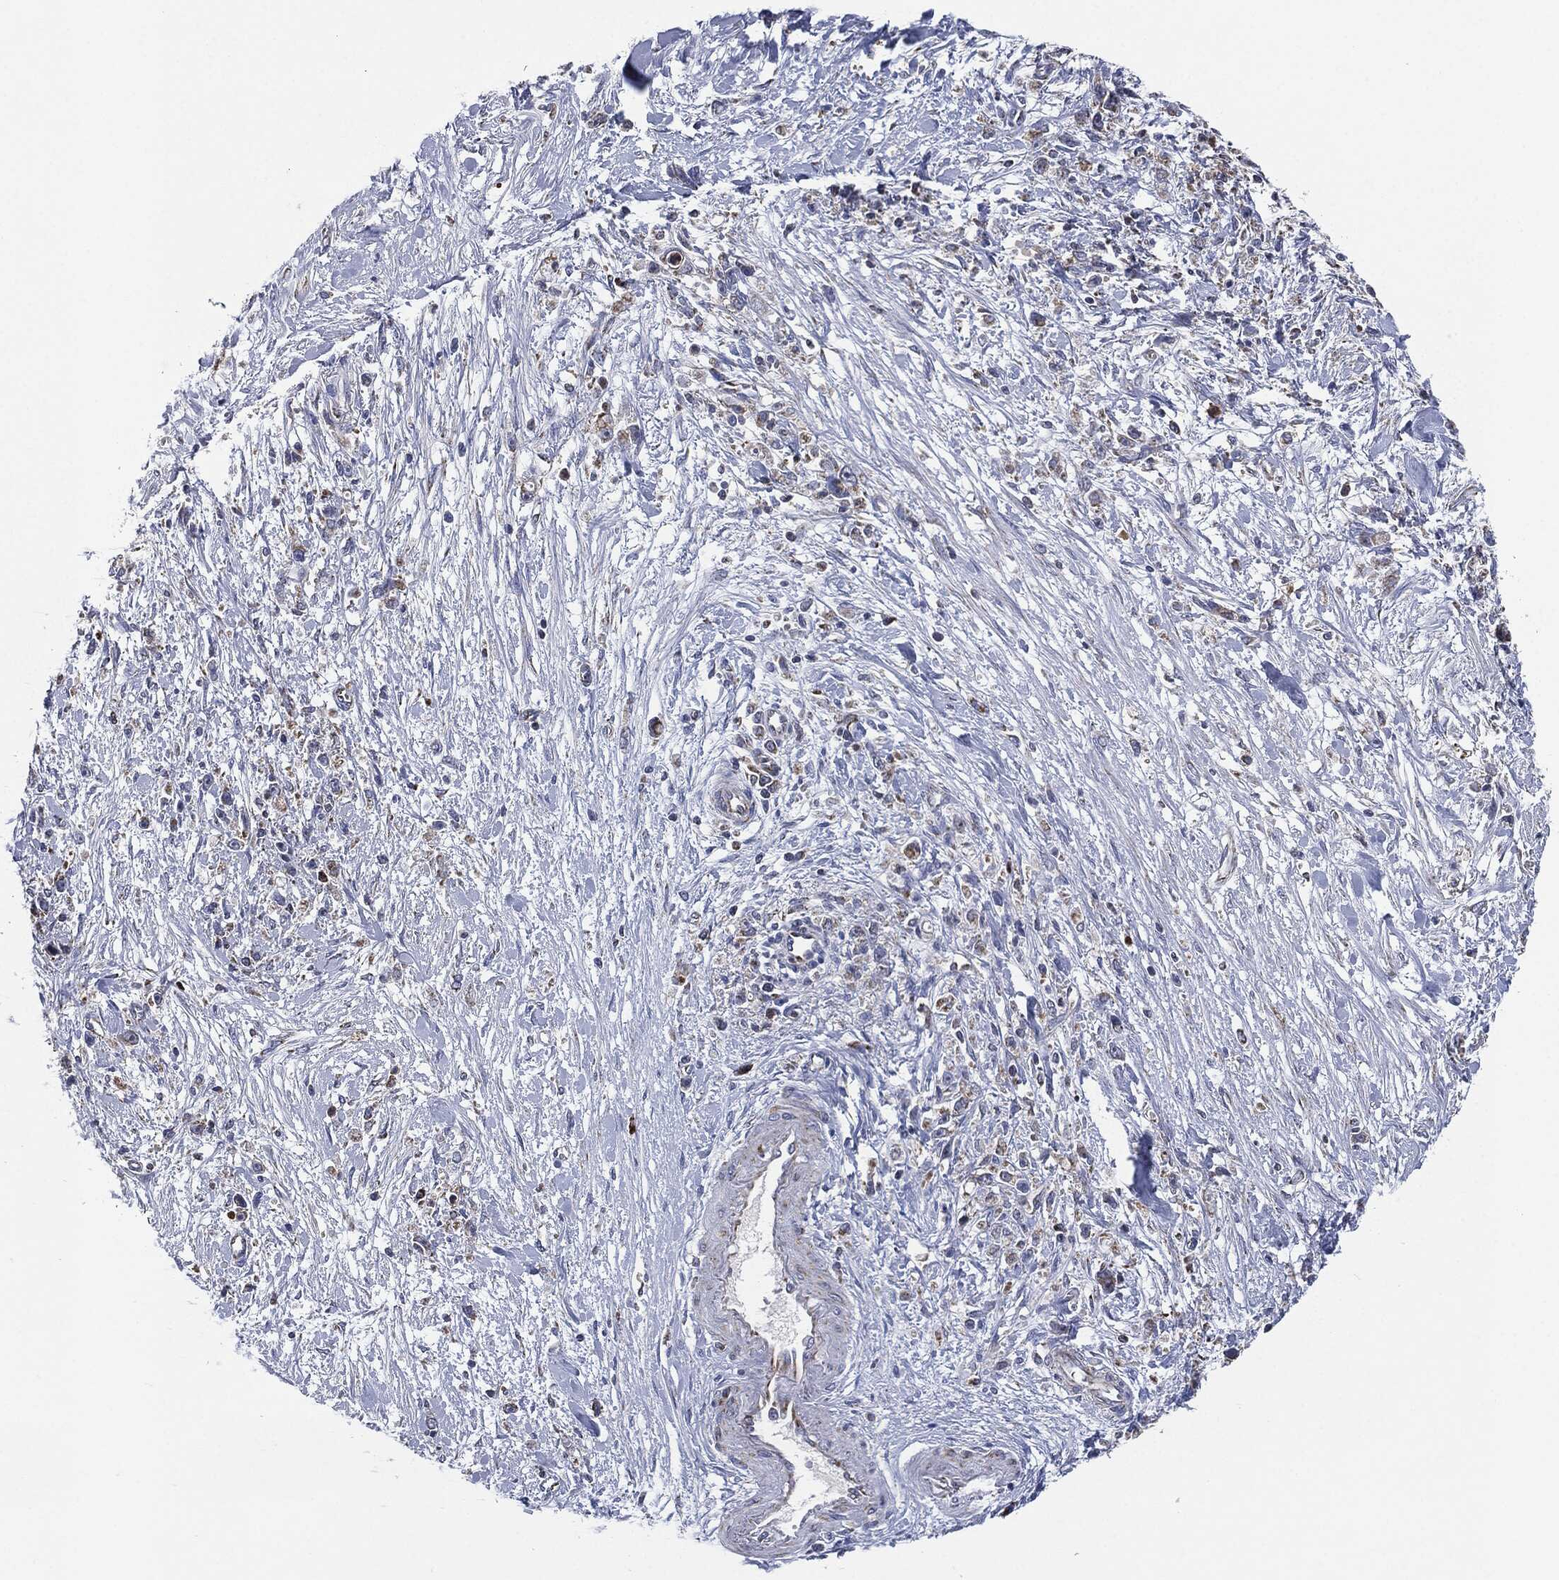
{"staining": {"intensity": "moderate", "quantity": "<25%", "location": "cytoplasmic/membranous"}, "tissue": "stomach cancer", "cell_type": "Tumor cells", "image_type": "cancer", "snomed": [{"axis": "morphology", "description": "Adenocarcinoma, NOS"}, {"axis": "topography", "description": "Stomach"}], "caption": "Adenocarcinoma (stomach) stained for a protein displays moderate cytoplasmic/membranous positivity in tumor cells. The staining is performed using DAB brown chromogen to label protein expression. The nuclei are counter-stained blue using hematoxylin.", "gene": "NDUFV2", "patient": {"sex": "female", "age": 59}}